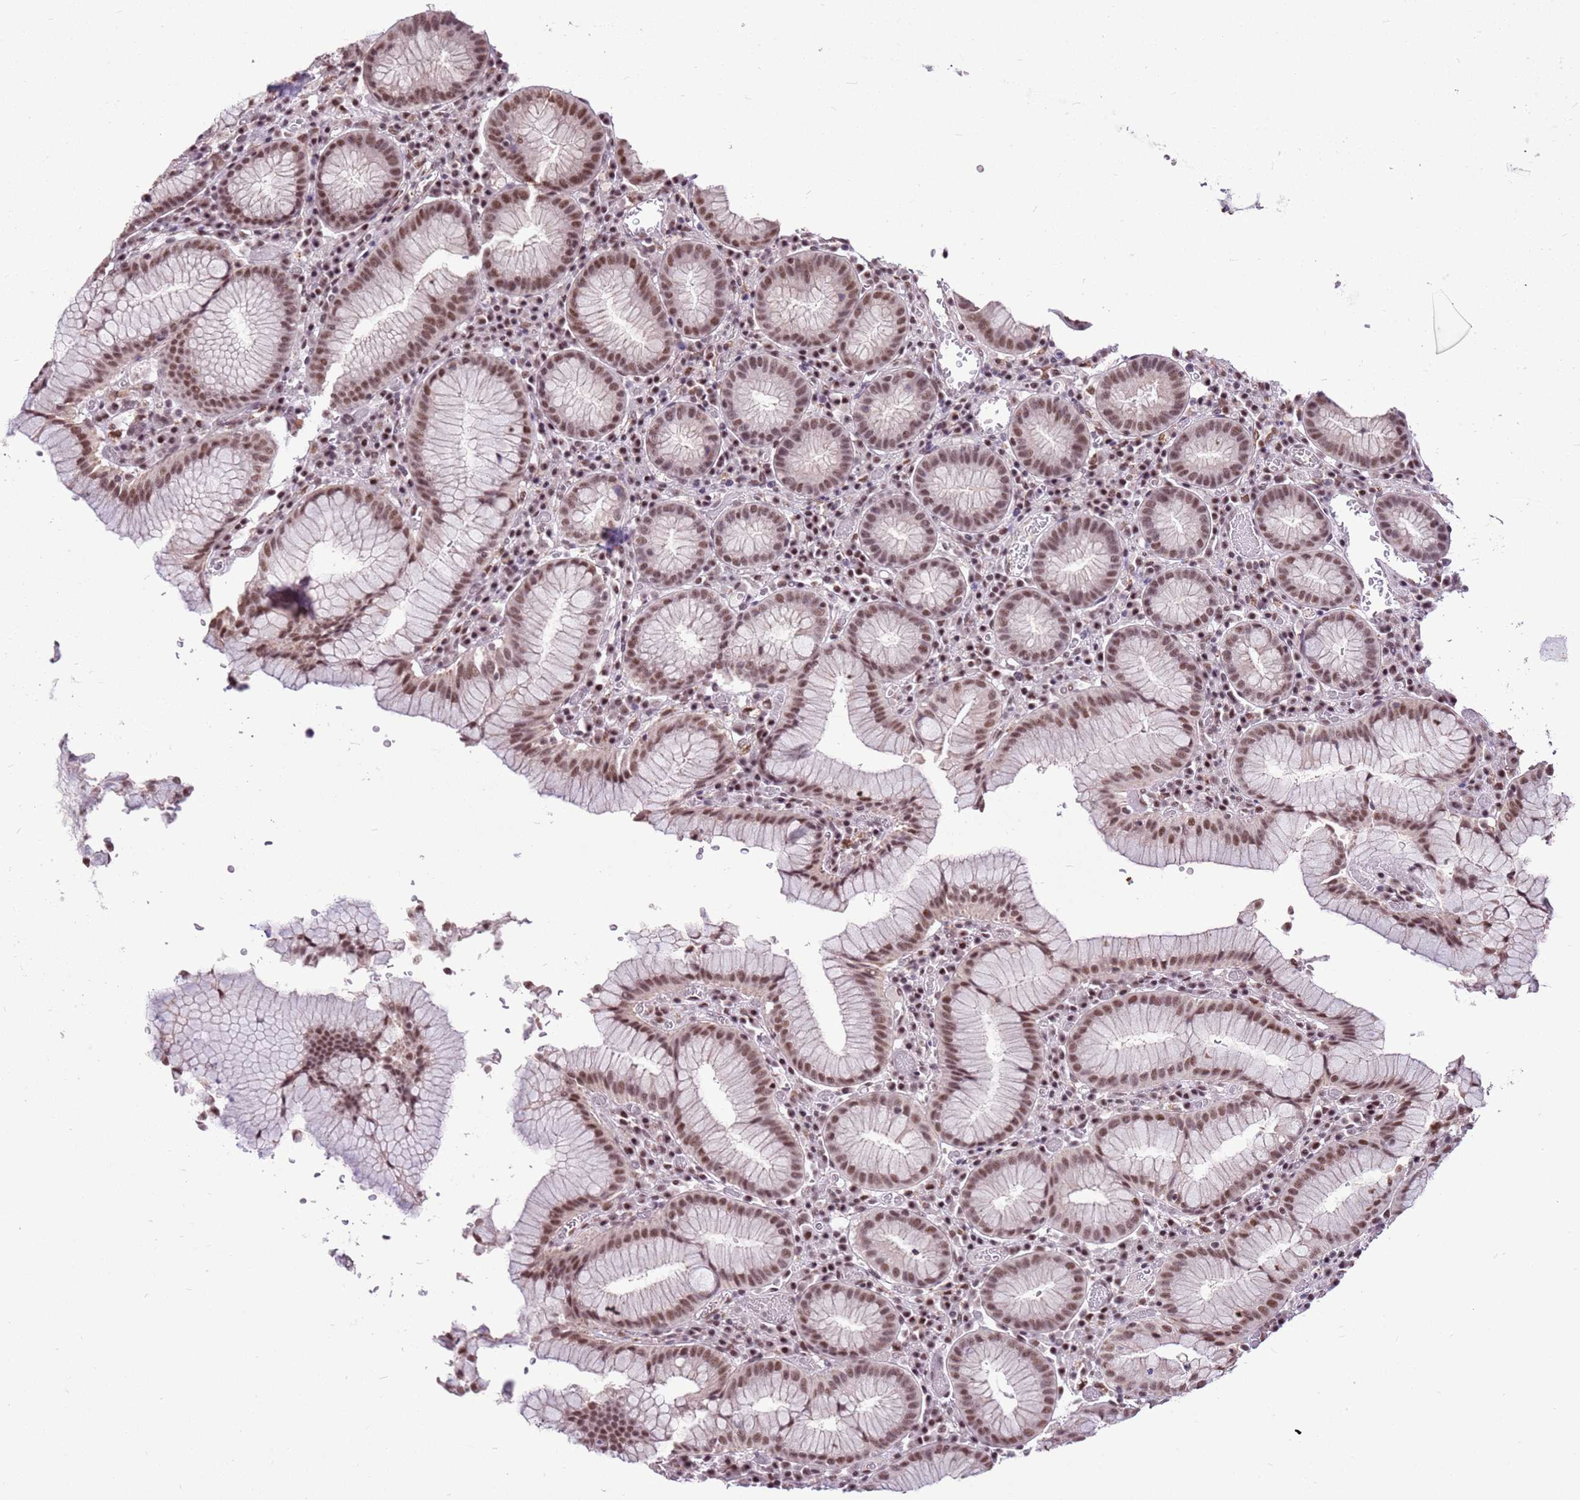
{"staining": {"intensity": "moderate", "quantity": ">75%", "location": "nuclear"}, "tissue": "stomach", "cell_type": "Glandular cells", "image_type": "normal", "snomed": [{"axis": "morphology", "description": "Normal tissue, NOS"}, {"axis": "topography", "description": "Stomach"}], "caption": "Stomach stained with IHC displays moderate nuclear expression in approximately >75% of glandular cells.", "gene": "AKAP8L", "patient": {"sex": "male", "age": 55}}